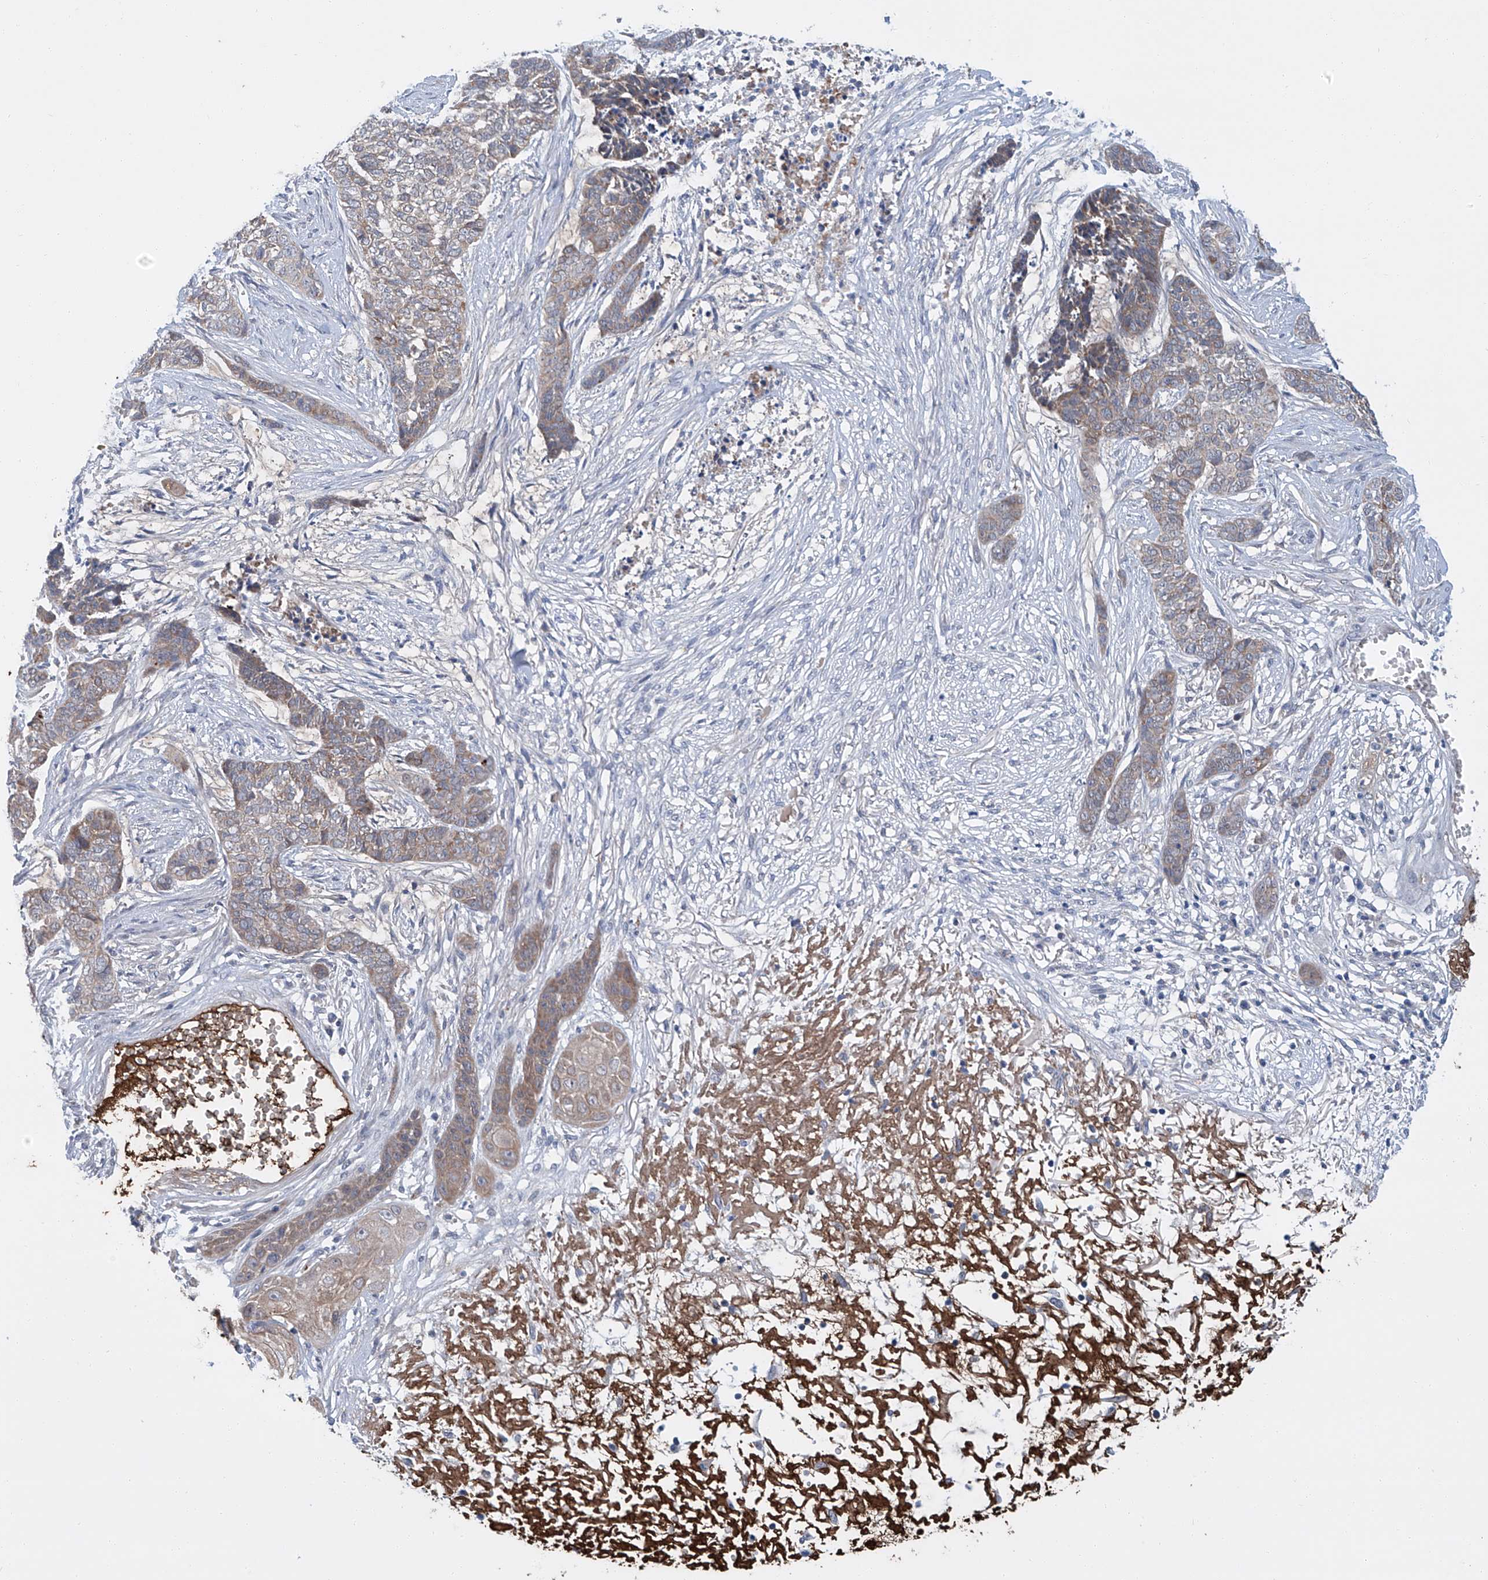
{"staining": {"intensity": "weak", "quantity": ">75%", "location": "cytoplasmic/membranous"}, "tissue": "skin cancer", "cell_type": "Tumor cells", "image_type": "cancer", "snomed": [{"axis": "morphology", "description": "Basal cell carcinoma"}, {"axis": "topography", "description": "Skin"}], "caption": "Weak cytoplasmic/membranous expression for a protein is present in approximately >75% of tumor cells of basal cell carcinoma (skin) using immunohistochemistry (IHC).", "gene": "SIX4", "patient": {"sex": "female", "age": 64}}